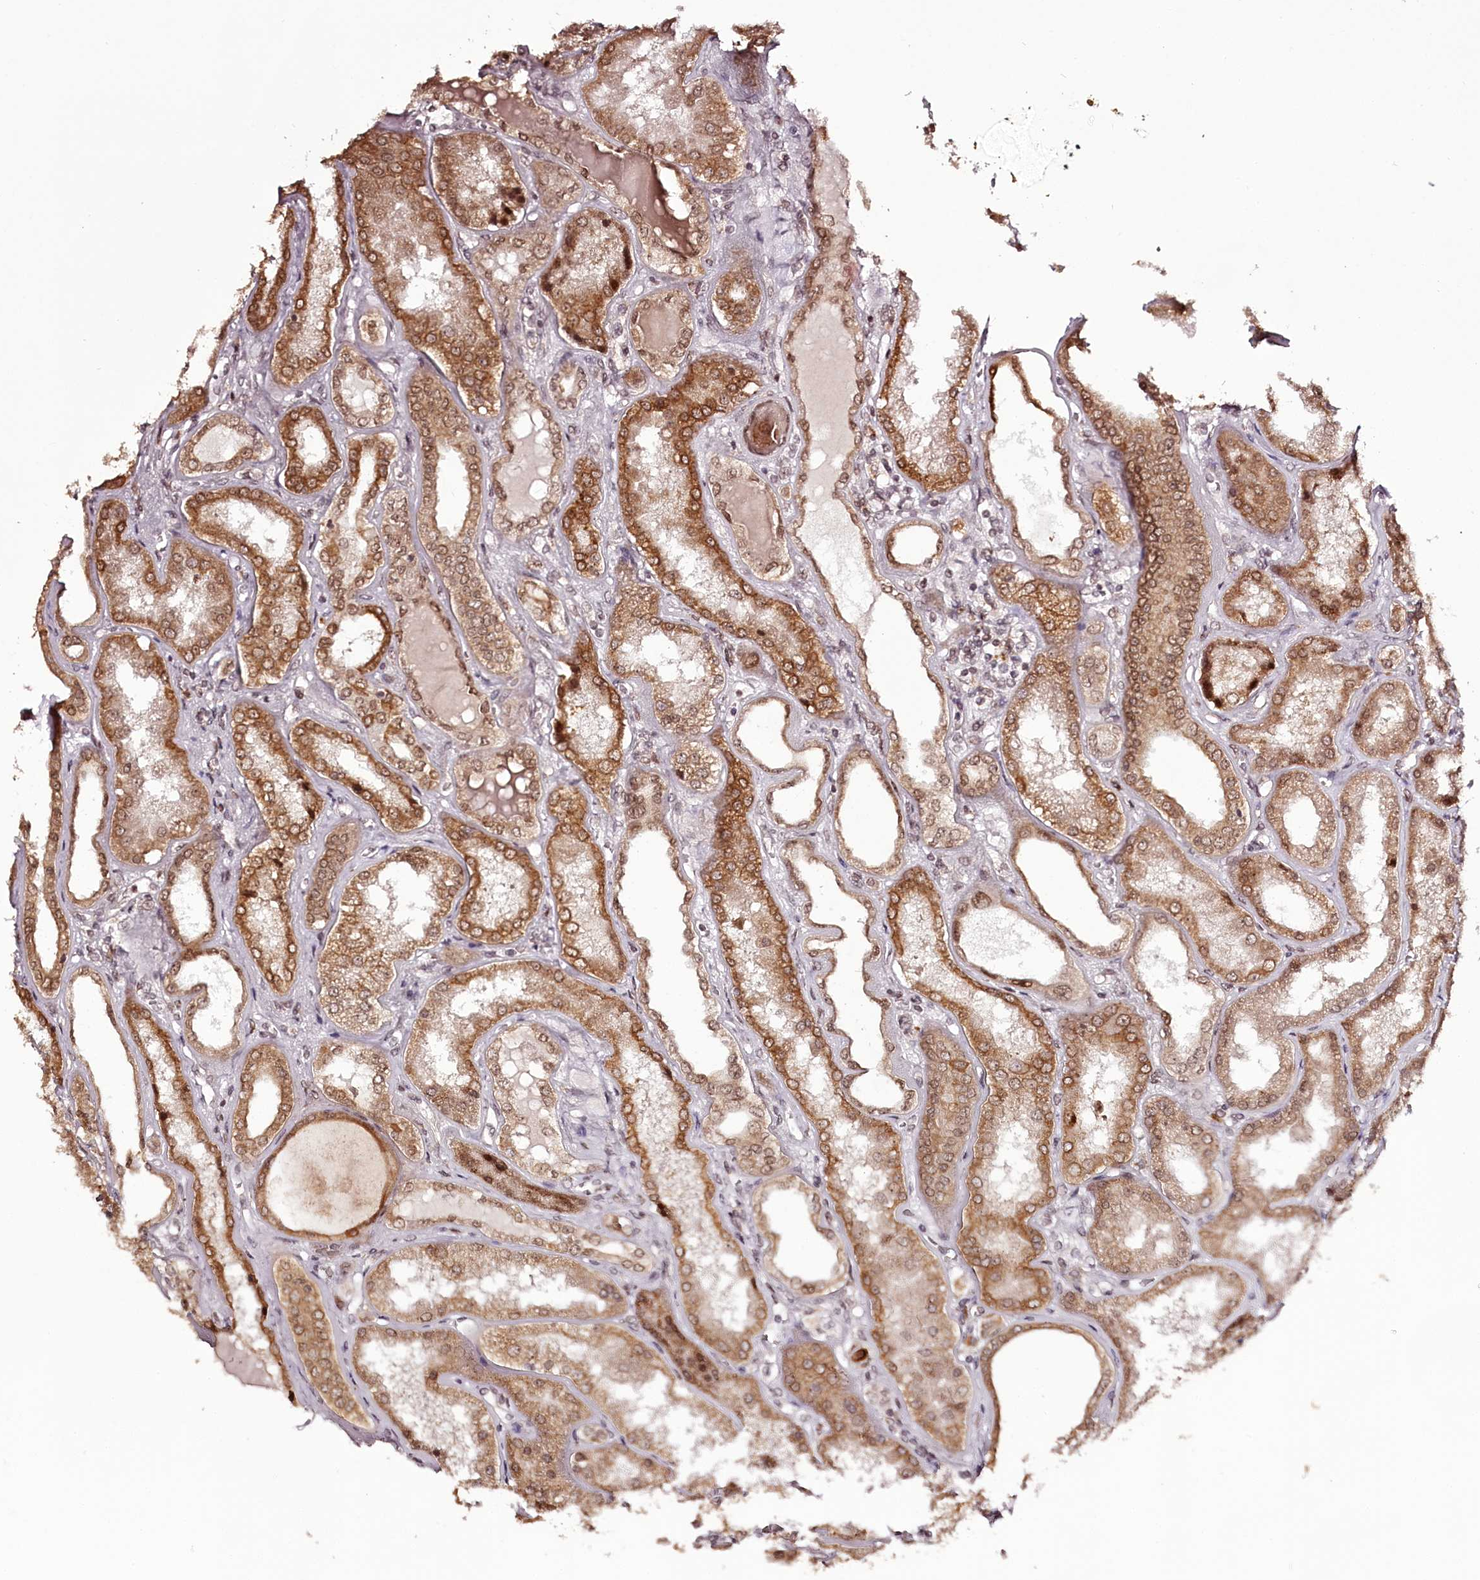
{"staining": {"intensity": "moderate", "quantity": ">75%", "location": "cytoplasmic/membranous,nuclear"}, "tissue": "kidney", "cell_type": "Cells in glomeruli", "image_type": "normal", "snomed": [{"axis": "morphology", "description": "Normal tissue, NOS"}, {"axis": "topography", "description": "Kidney"}], "caption": "An immunohistochemistry photomicrograph of benign tissue is shown. Protein staining in brown highlights moderate cytoplasmic/membranous,nuclear positivity in kidney within cells in glomeruli.", "gene": "THYN1", "patient": {"sex": "female", "age": 56}}